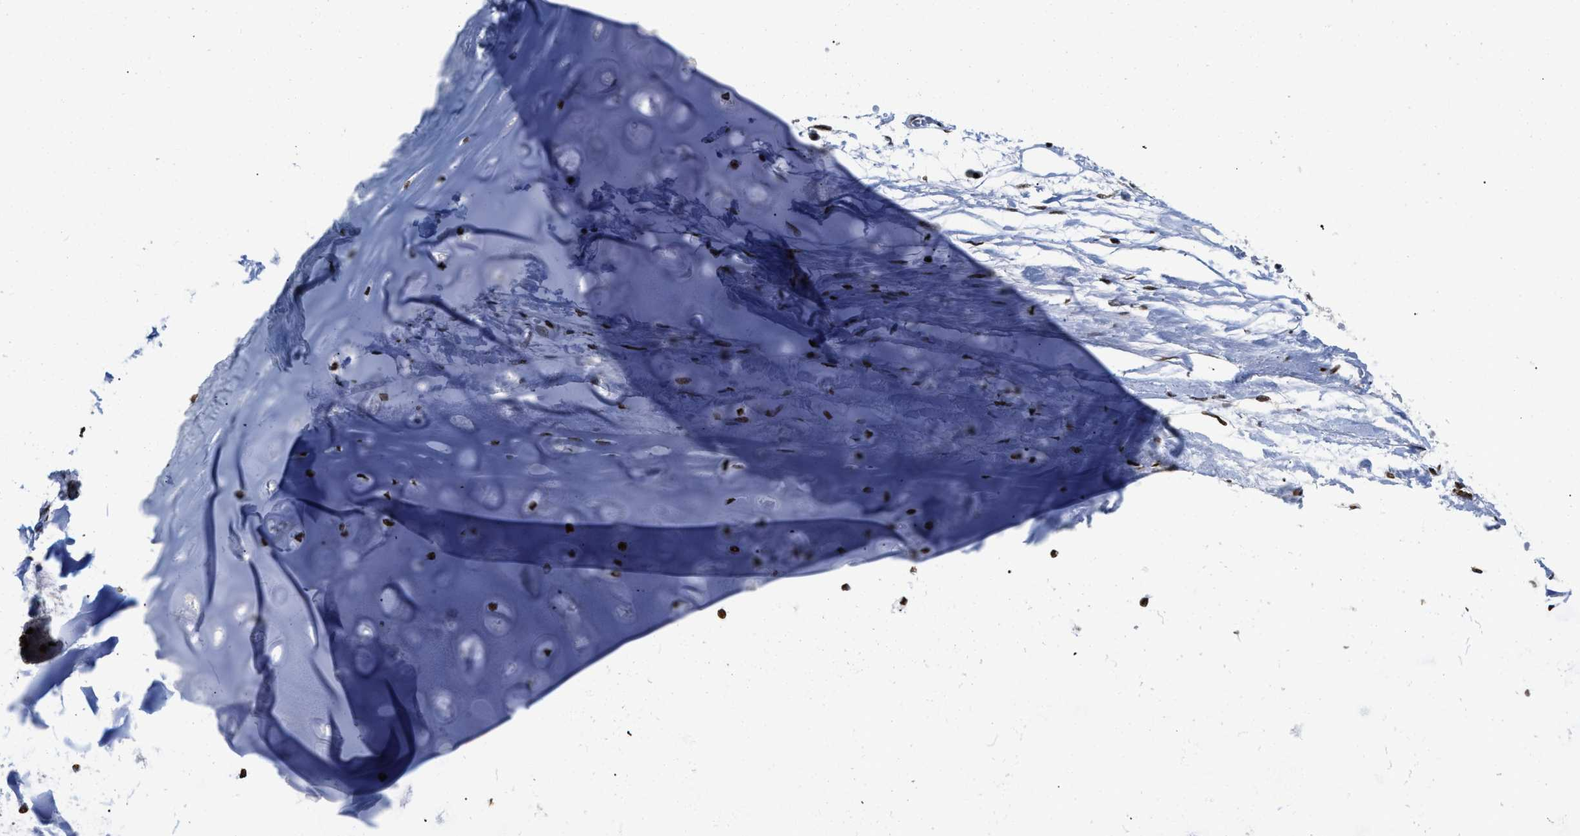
{"staining": {"intensity": "strong", "quantity": "<25%", "location": "nuclear"}, "tissue": "adipose tissue", "cell_type": "Adipocytes", "image_type": "normal", "snomed": [{"axis": "morphology", "description": "Normal tissue, NOS"}, {"axis": "topography", "description": "Cartilage tissue"}, {"axis": "topography", "description": "Lung"}], "caption": "IHC of benign human adipose tissue exhibits medium levels of strong nuclear expression in approximately <25% of adipocytes. (DAB = brown stain, brightfield microscopy at high magnification).", "gene": "CREB1", "patient": {"sex": "female", "age": 77}}